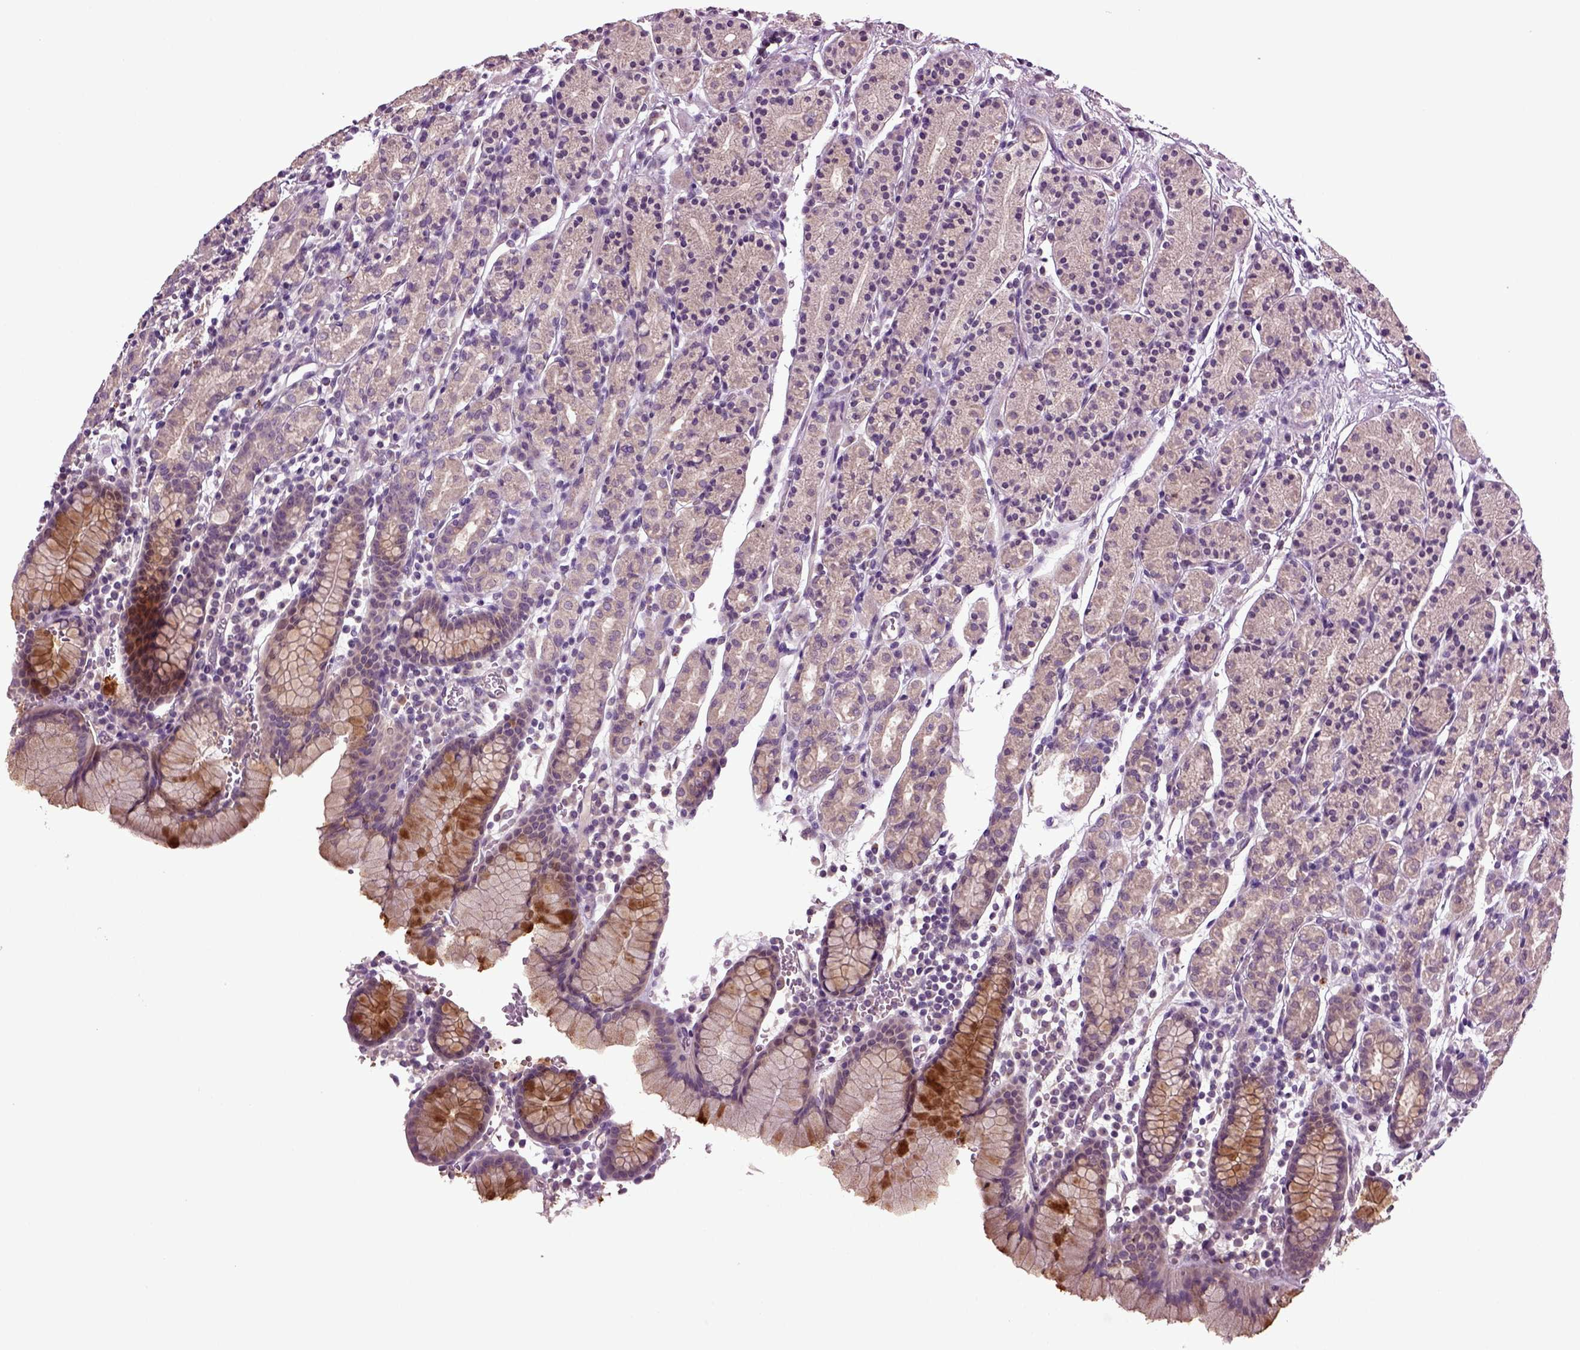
{"staining": {"intensity": "strong", "quantity": "<25%", "location": "cytoplasmic/membranous"}, "tissue": "stomach", "cell_type": "Glandular cells", "image_type": "normal", "snomed": [{"axis": "morphology", "description": "Normal tissue, NOS"}, {"axis": "topography", "description": "Stomach, upper"}, {"axis": "topography", "description": "Stomach"}], "caption": "DAB (3,3'-diaminobenzidine) immunohistochemical staining of benign human stomach exhibits strong cytoplasmic/membranous protein staining in approximately <25% of glandular cells.", "gene": "SLC17A6", "patient": {"sex": "male", "age": 62}}